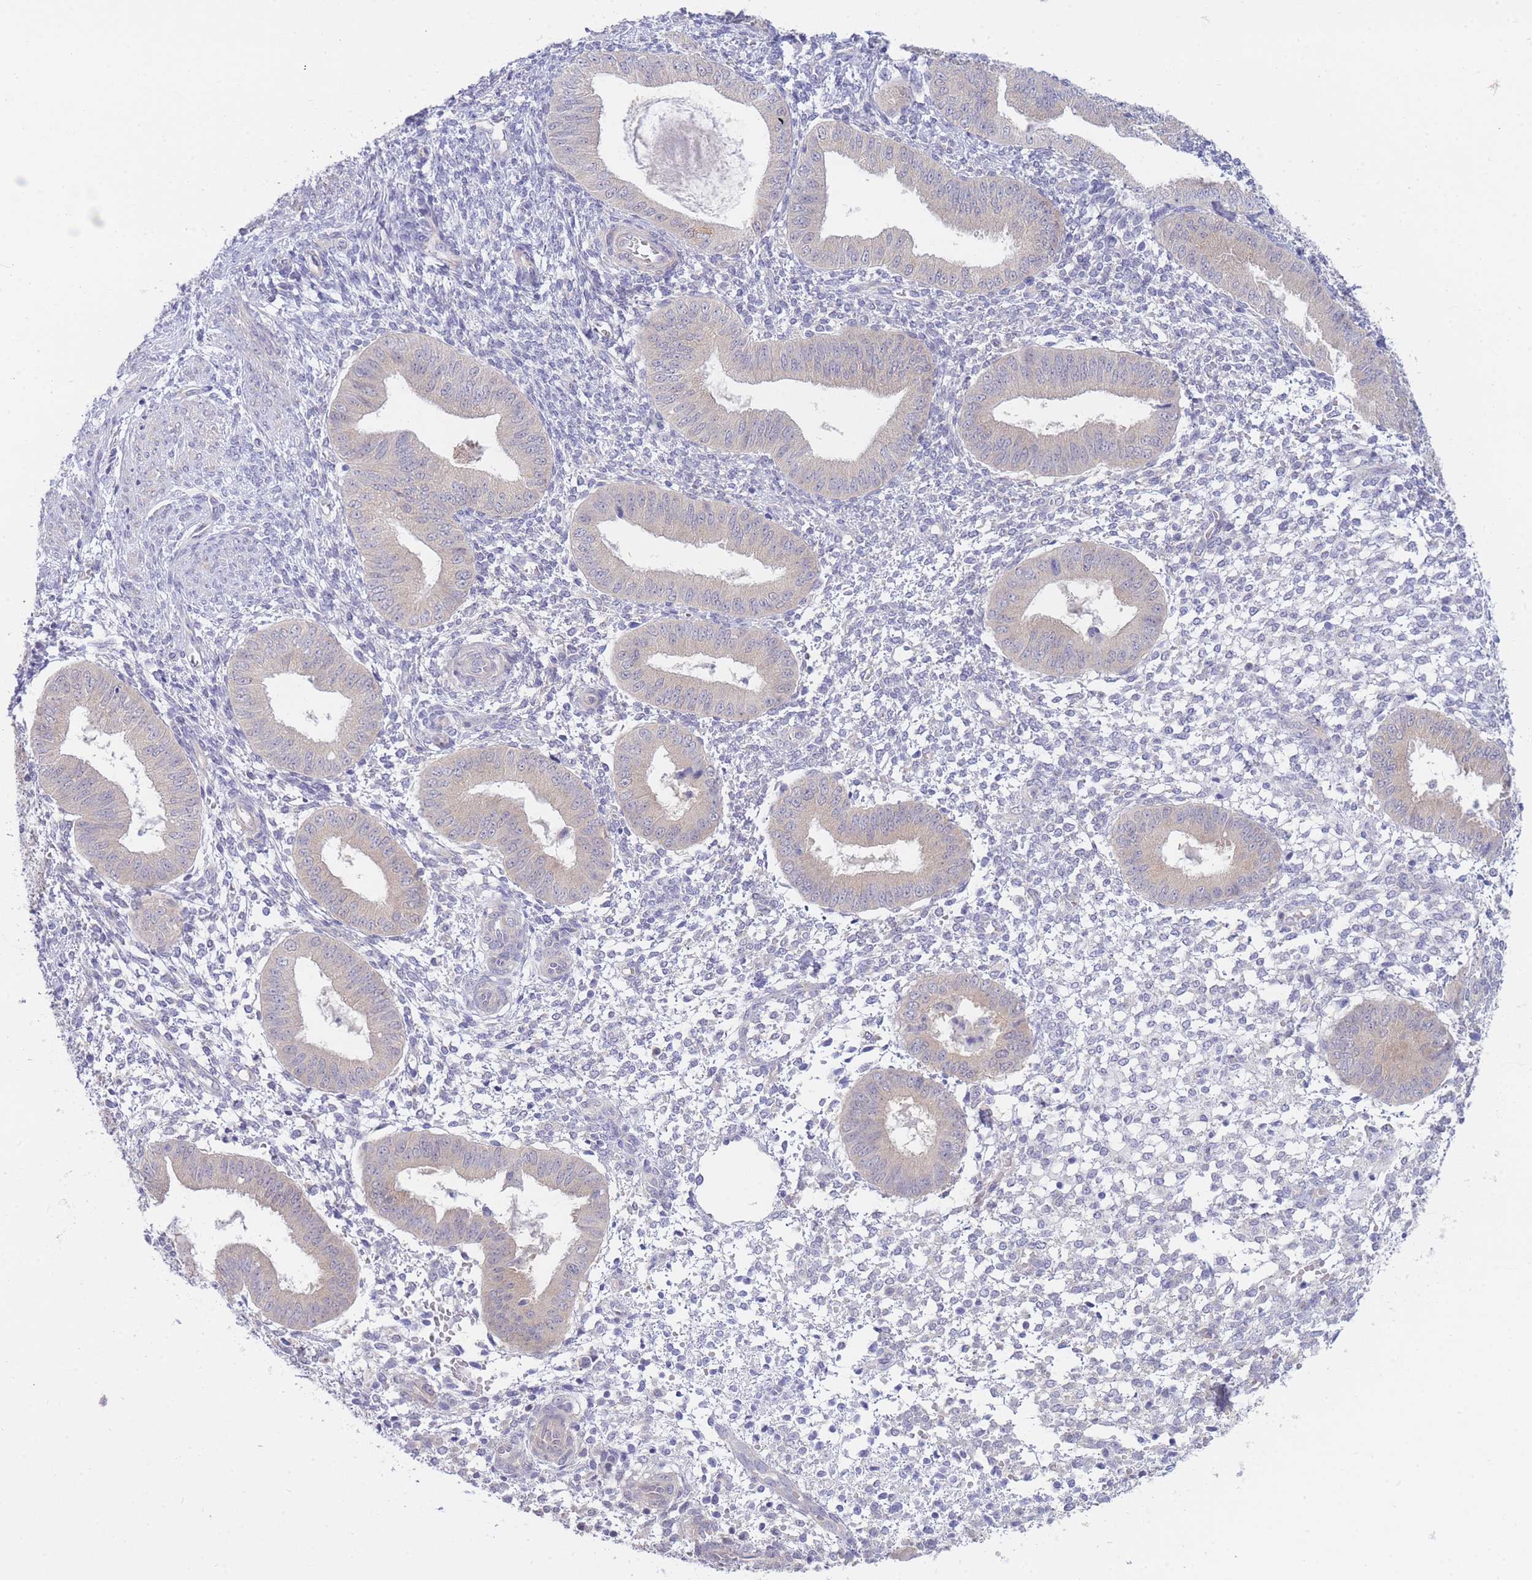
{"staining": {"intensity": "negative", "quantity": "none", "location": "none"}, "tissue": "endometrium", "cell_type": "Cells in endometrial stroma", "image_type": "normal", "snomed": [{"axis": "morphology", "description": "Normal tissue, NOS"}, {"axis": "topography", "description": "Endometrium"}], "caption": "Immunohistochemical staining of unremarkable endometrium exhibits no significant expression in cells in endometrial stroma.", "gene": "SUGT1", "patient": {"sex": "female", "age": 49}}